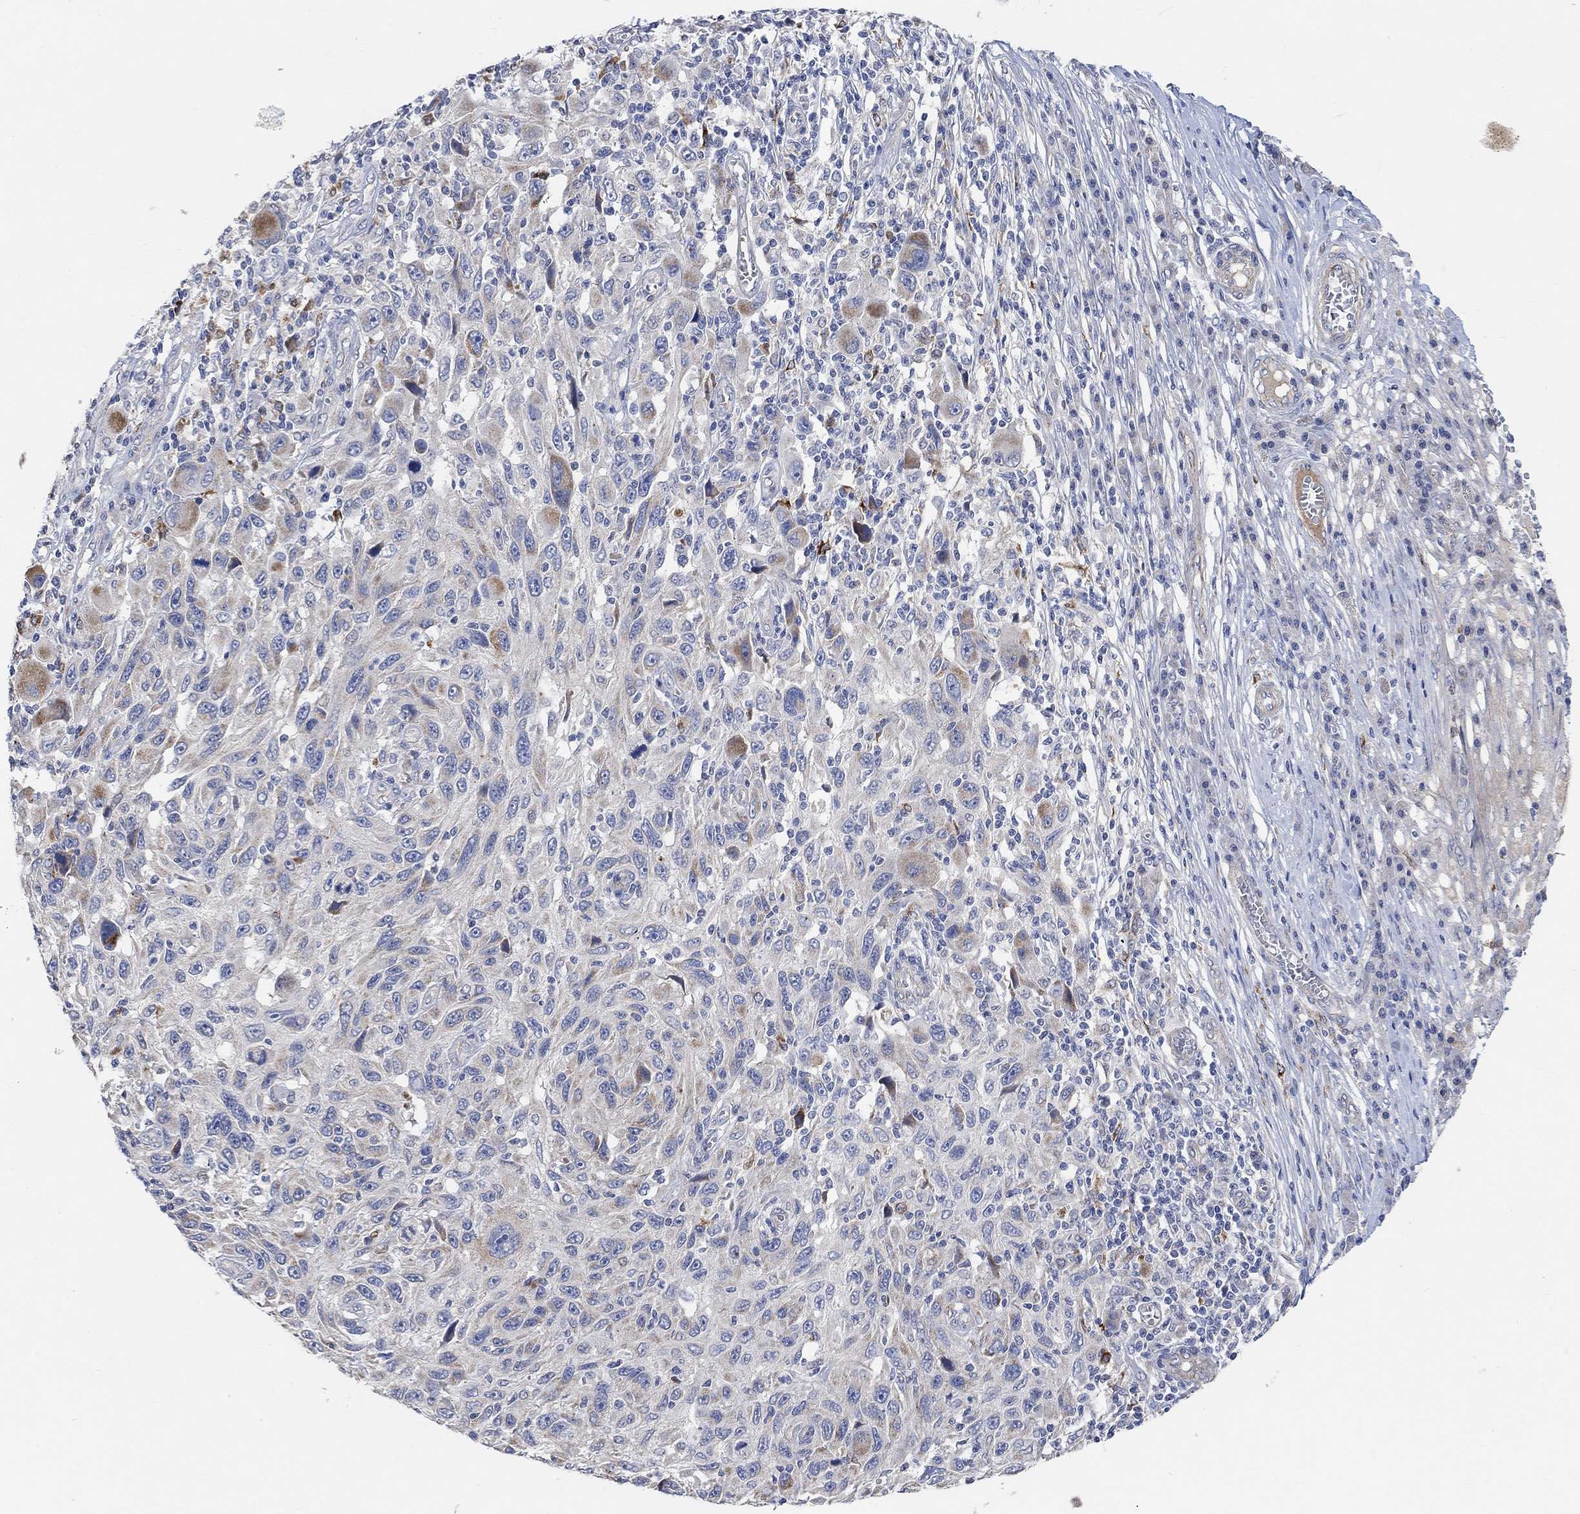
{"staining": {"intensity": "negative", "quantity": "none", "location": "none"}, "tissue": "melanoma", "cell_type": "Tumor cells", "image_type": "cancer", "snomed": [{"axis": "morphology", "description": "Malignant melanoma, NOS"}, {"axis": "topography", "description": "Skin"}], "caption": "The histopathology image exhibits no staining of tumor cells in malignant melanoma. Brightfield microscopy of immunohistochemistry stained with DAB (3,3'-diaminobenzidine) (brown) and hematoxylin (blue), captured at high magnification.", "gene": "HCRTR1", "patient": {"sex": "male", "age": 53}}